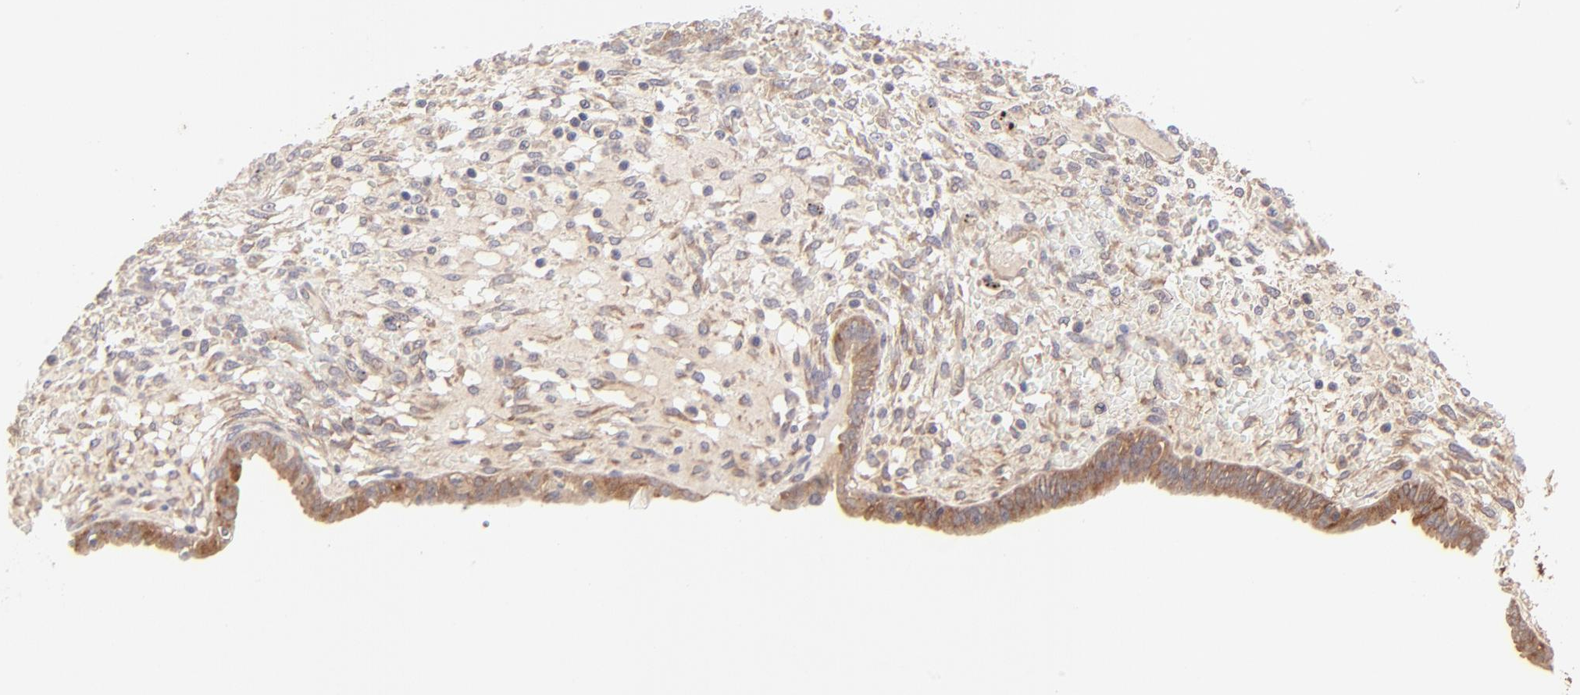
{"staining": {"intensity": "moderate", "quantity": ">75%", "location": "cytoplasmic/membranous"}, "tissue": "endometrium", "cell_type": "Cells in endometrial stroma", "image_type": "normal", "snomed": [{"axis": "morphology", "description": "Normal tissue, NOS"}, {"axis": "topography", "description": "Endometrium"}], "caption": "Benign endometrium shows moderate cytoplasmic/membranous staining in approximately >75% of cells in endometrial stroma, visualized by immunohistochemistry. Using DAB (3,3'-diaminobenzidine) (brown) and hematoxylin (blue) stains, captured at high magnification using brightfield microscopy.", "gene": "TNRC6B", "patient": {"sex": "female", "age": 42}}